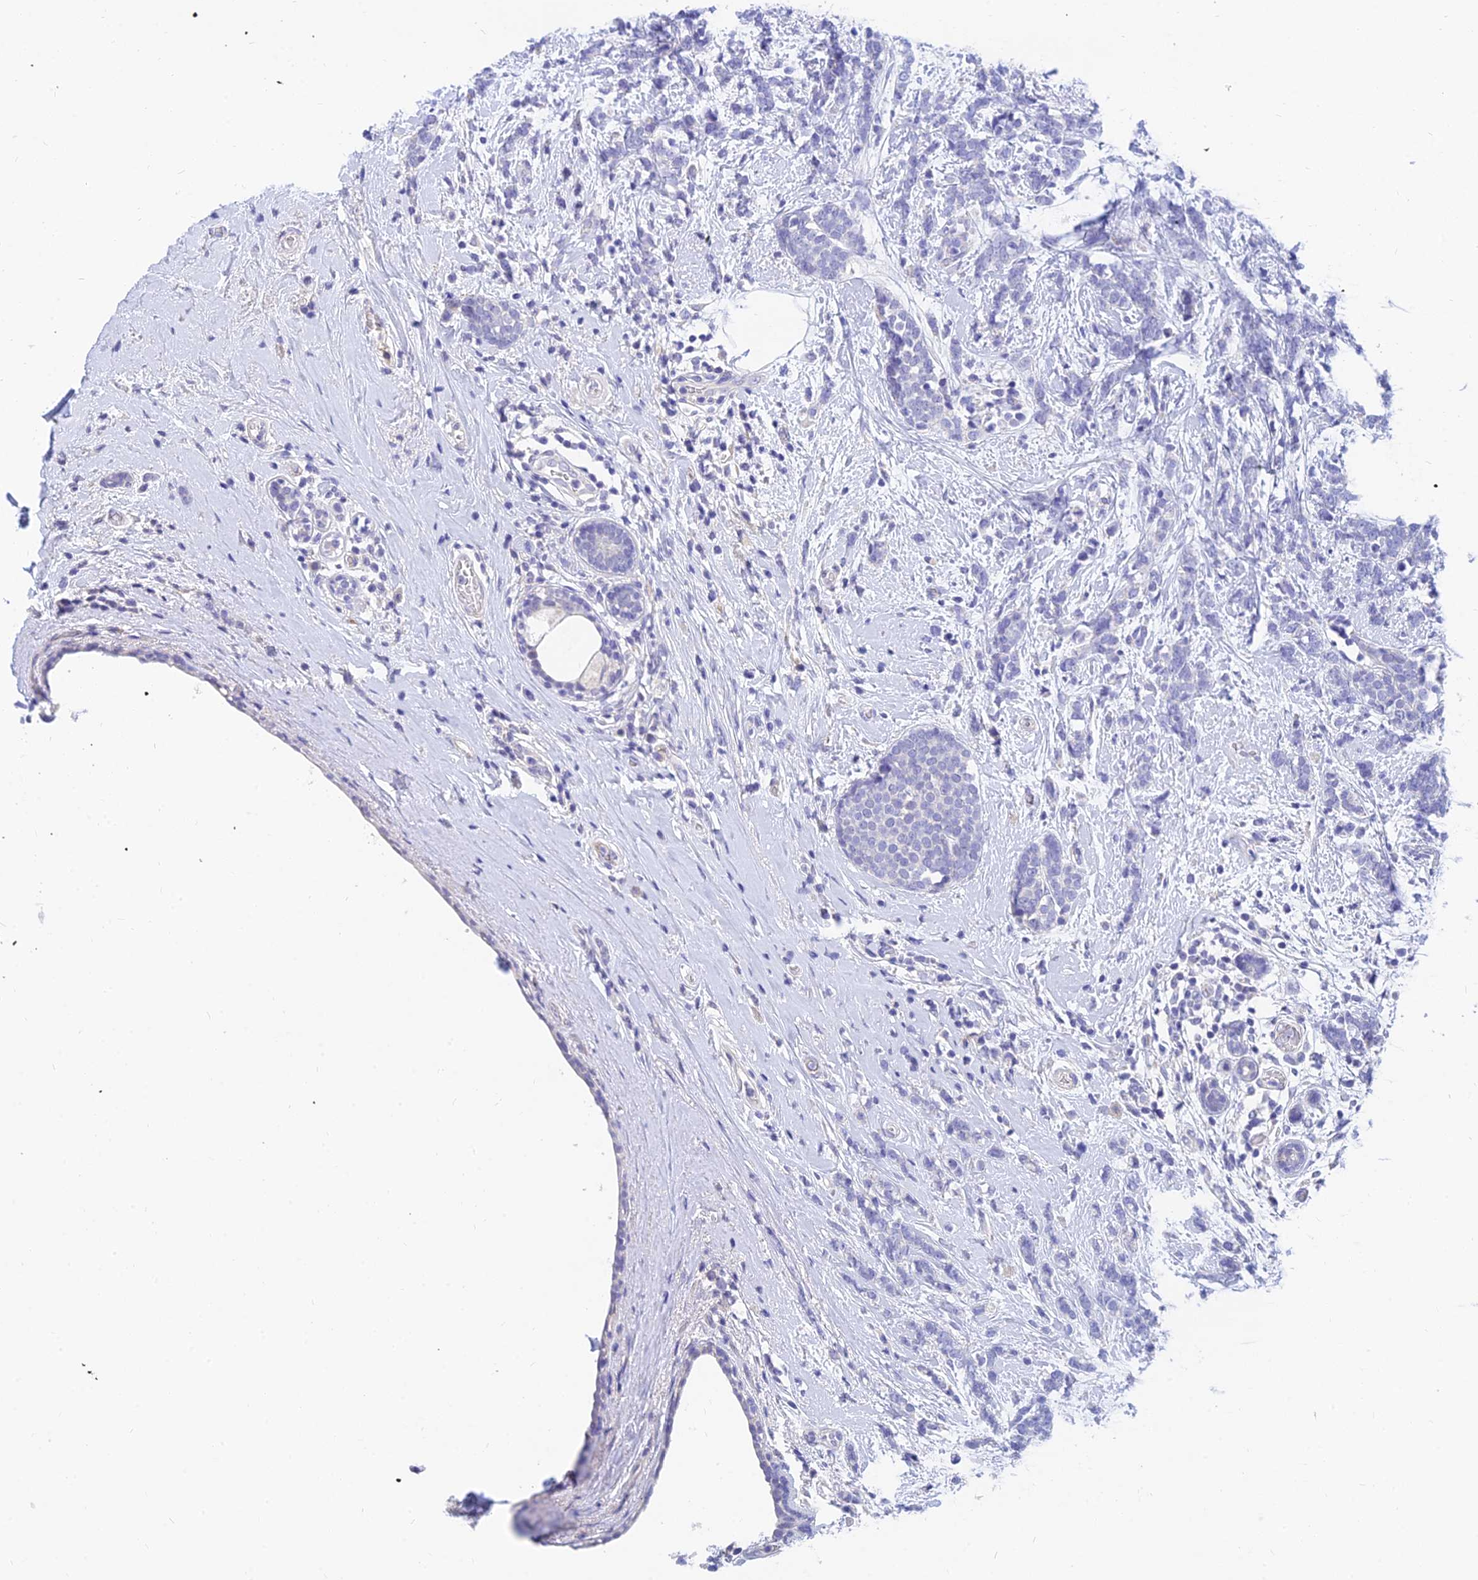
{"staining": {"intensity": "negative", "quantity": "none", "location": "none"}, "tissue": "breast cancer", "cell_type": "Tumor cells", "image_type": "cancer", "snomed": [{"axis": "morphology", "description": "Lobular carcinoma"}, {"axis": "topography", "description": "Breast"}], "caption": "IHC of human breast cancer (lobular carcinoma) displays no expression in tumor cells.", "gene": "TMEM161B", "patient": {"sex": "female", "age": 58}}